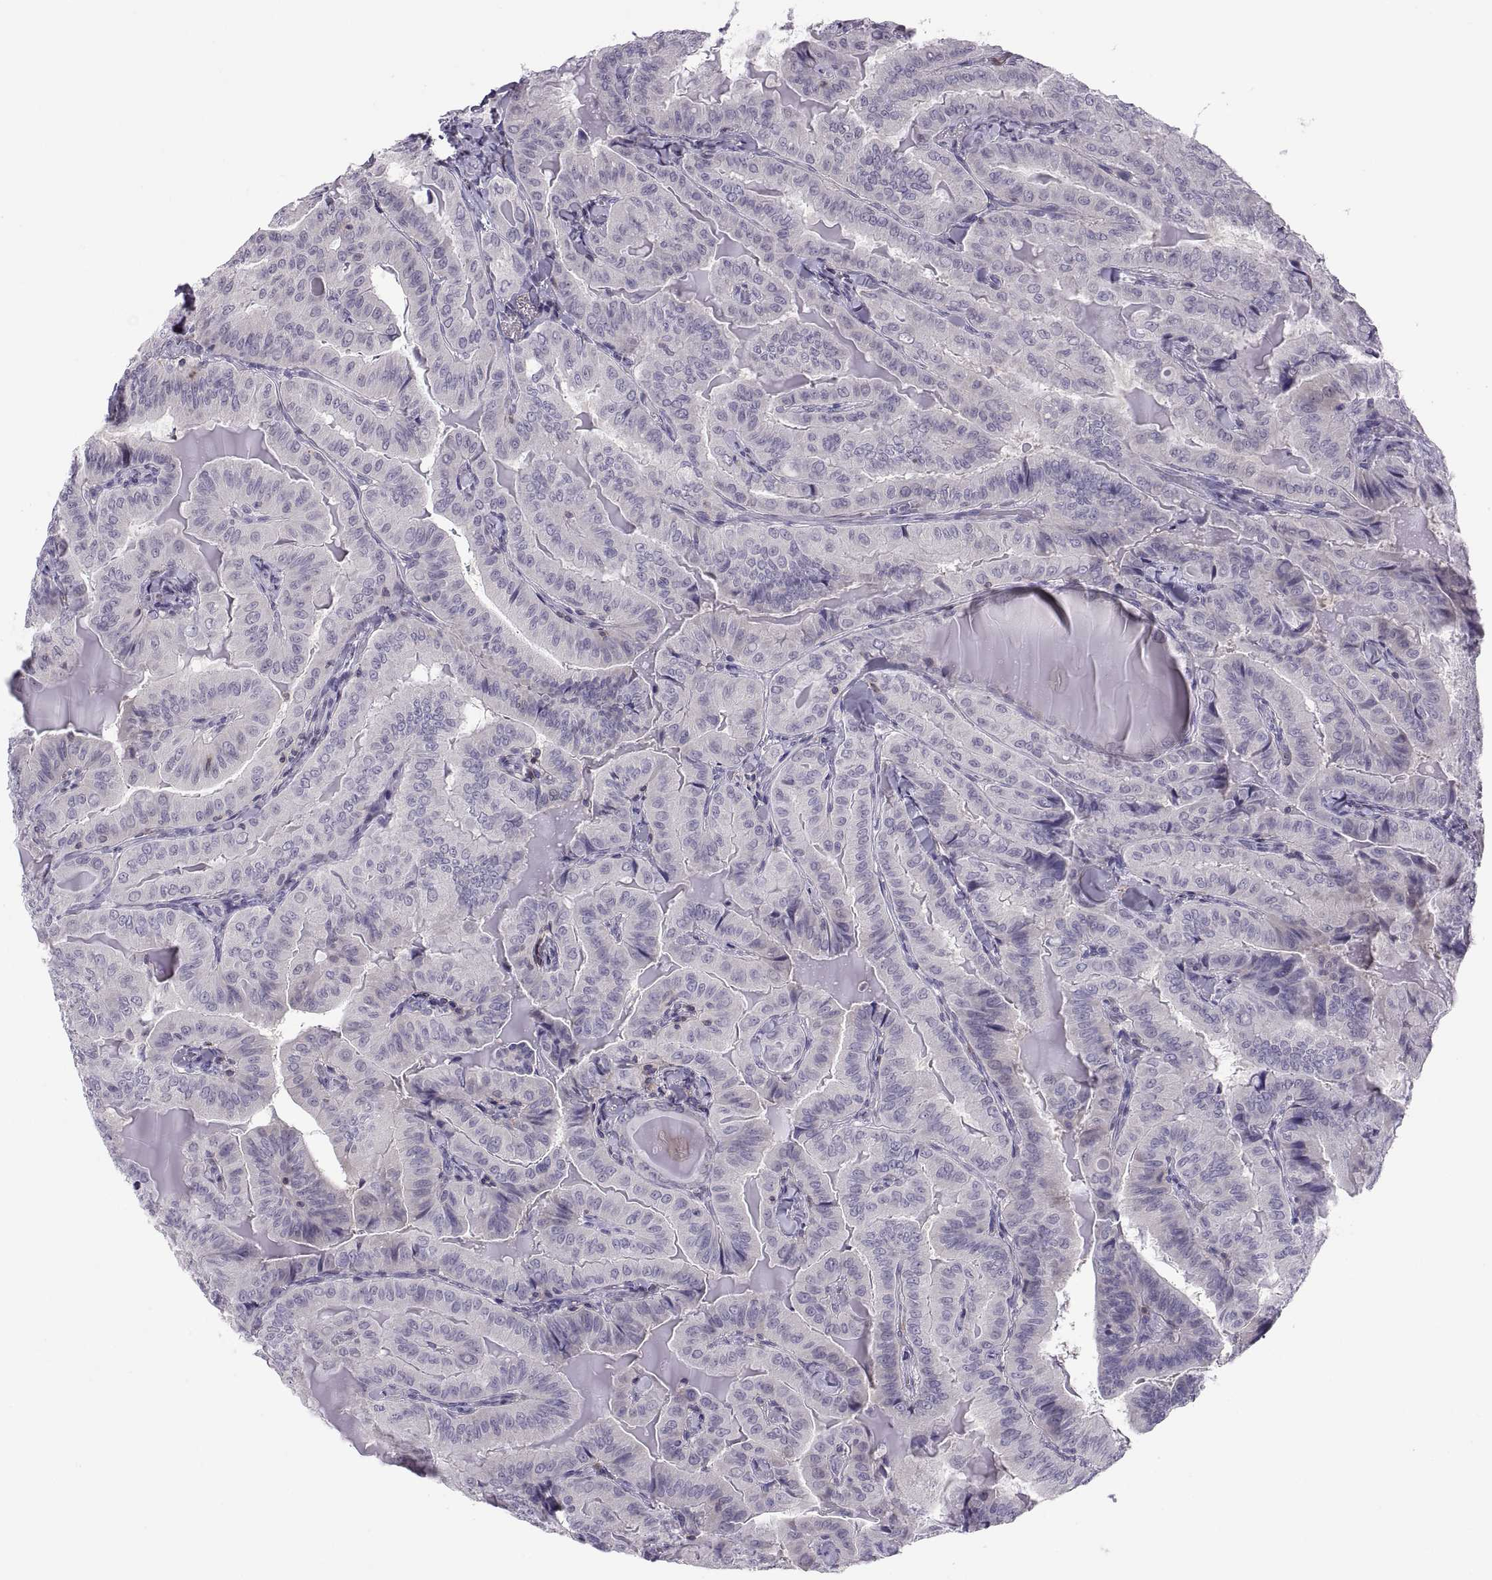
{"staining": {"intensity": "negative", "quantity": "none", "location": "none"}, "tissue": "thyroid cancer", "cell_type": "Tumor cells", "image_type": "cancer", "snomed": [{"axis": "morphology", "description": "Papillary adenocarcinoma, NOS"}, {"axis": "topography", "description": "Thyroid gland"}], "caption": "DAB immunohistochemical staining of human thyroid cancer exhibits no significant positivity in tumor cells.", "gene": "TTC21A", "patient": {"sex": "female", "age": 68}}